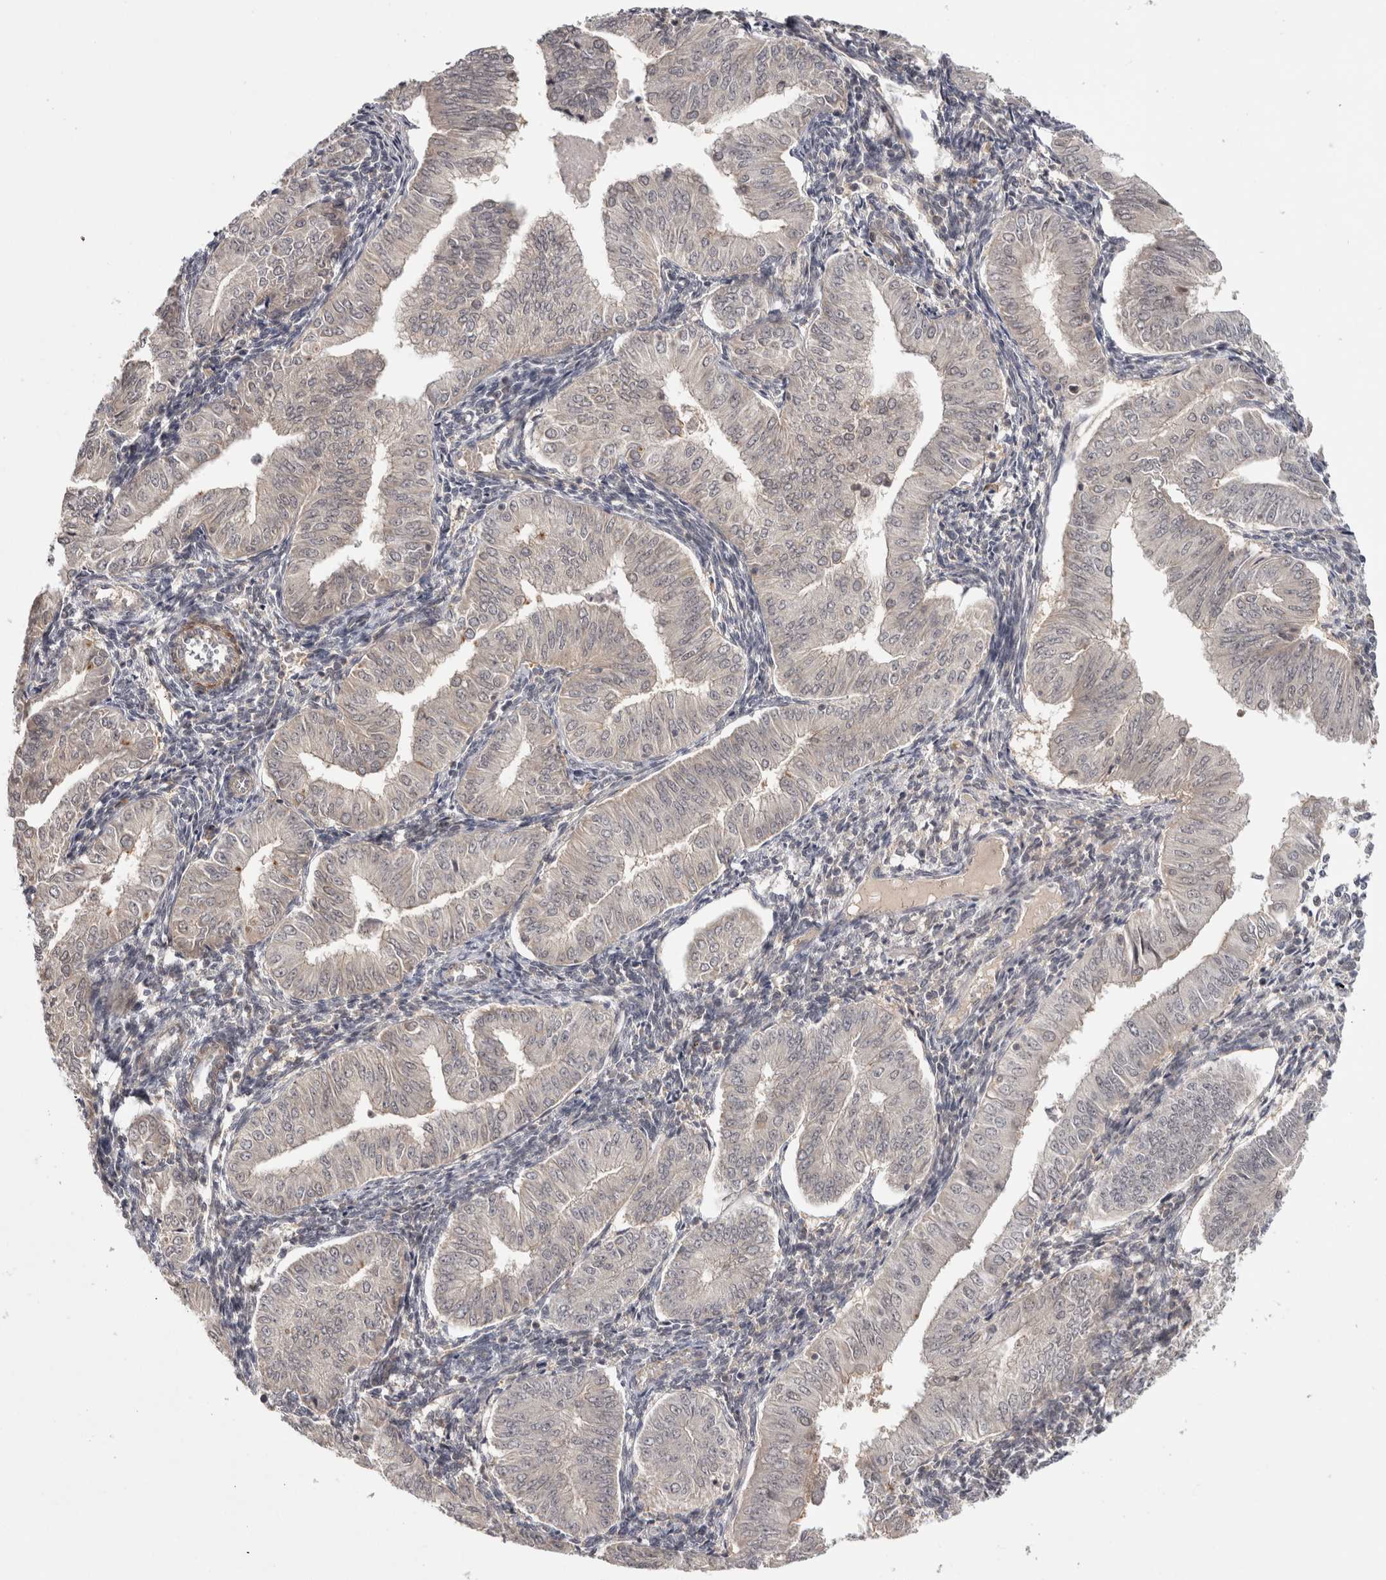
{"staining": {"intensity": "negative", "quantity": "none", "location": "none"}, "tissue": "endometrial cancer", "cell_type": "Tumor cells", "image_type": "cancer", "snomed": [{"axis": "morphology", "description": "Normal tissue, NOS"}, {"axis": "morphology", "description": "Adenocarcinoma, NOS"}, {"axis": "topography", "description": "Endometrium"}], "caption": "This micrograph is of endometrial cancer (adenocarcinoma) stained with immunohistochemistry to label a protein in brown with the nuclei are counter-stained blue. There is no positivity in tumor cells. The staining was performed using DAB to visualize the protein expression in brown, while the nuclei were stained in blue with hematoxylin (Magnification: 20x).", "gene": "ZNF318", "patient": {"sex": "female", "age": 53}}